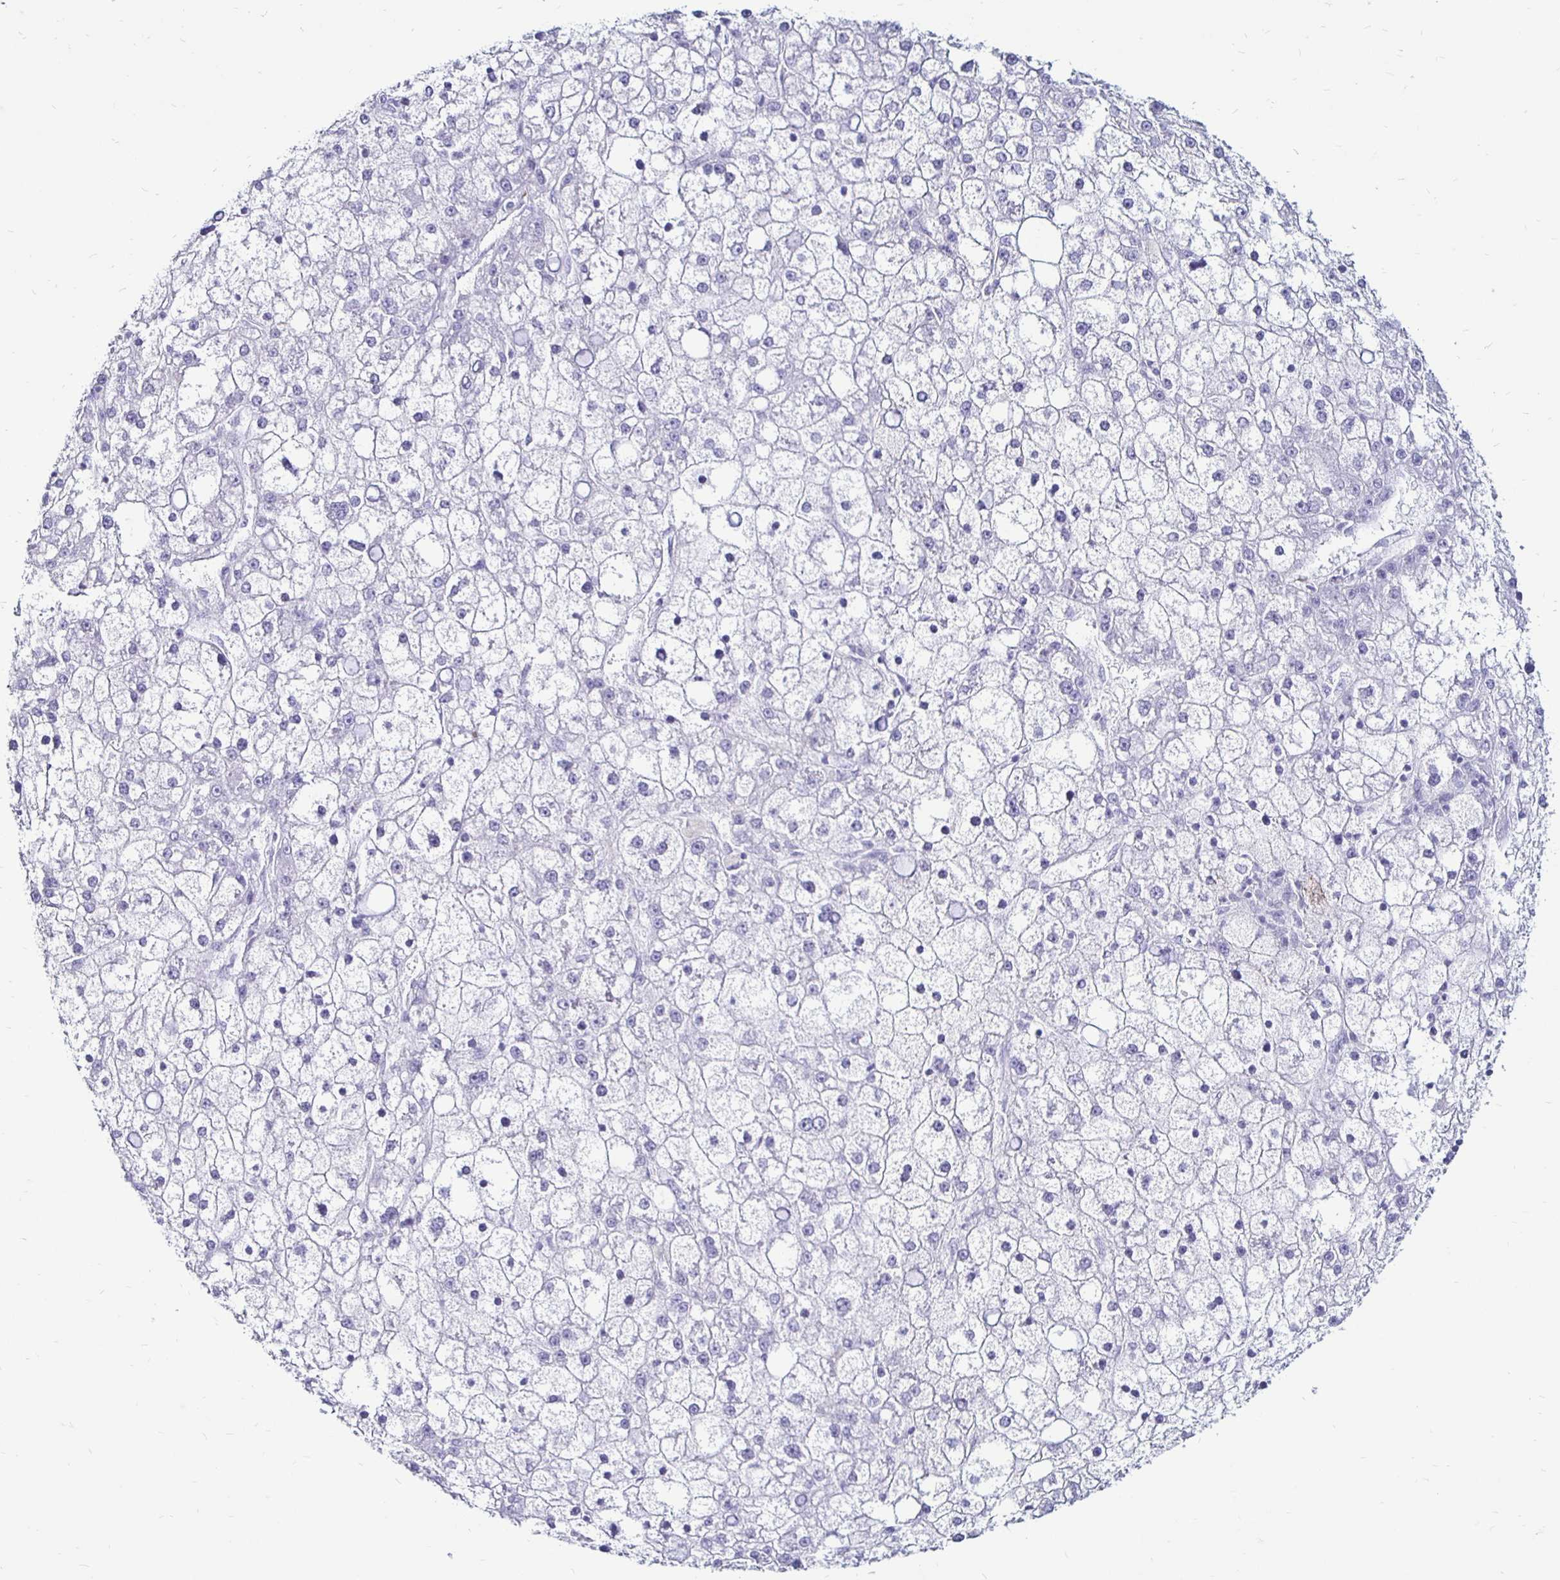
{"staining": {"intensity": "negative", "quantity": "none", "location": "none"}, "tissue": "liver cancer", "cell_type": "Tumor cells", "image_type": "cancer", "snomed": [{"axis": "morphology", "description": "Carcinoma, Hepatocellular, NOS"}, {"axis": "topography", "description": "Liver"}], "caption": "Histopathology image shows no significant protein staining in tumor cells of liver hepatocellular carcinoma. (DAB immunohistochemistry with hematoxylin counter stain).", "gene": "TIMP1", "patient": {"sex": "male", "age": 67}}